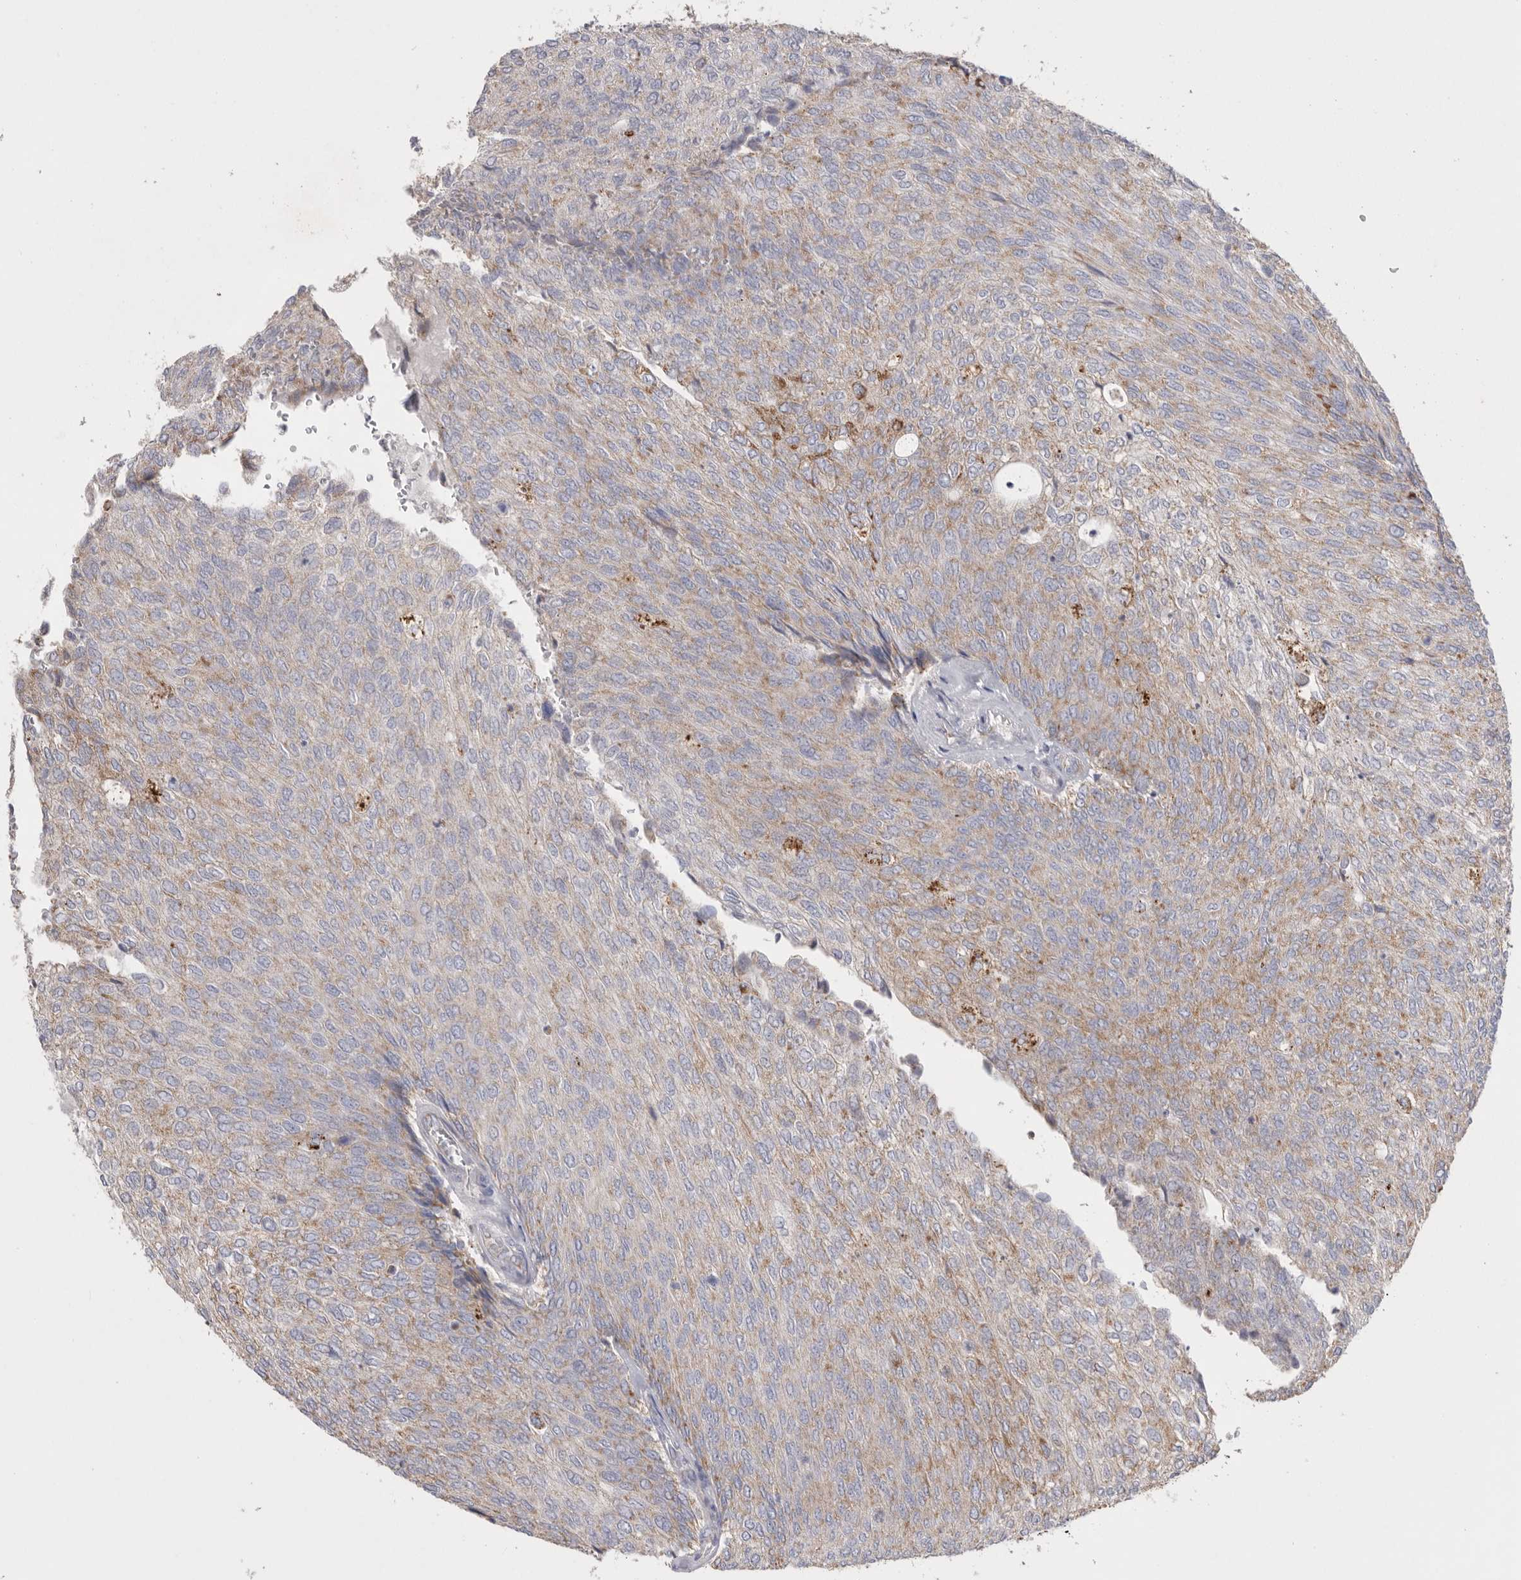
{"staining": {"intensity": "moderate", "quantity": "<25%", "location": "cytoplasmic/membranous"}, "tissue": "urothelial cancer", "cell_type": "Tumor cells", "image_type": "cancer", "snomed": [{"axis": "morphology", "description": "Urothelial carcinoma, Low grade"}, {"axis": "topography", "description": "Urinary bladder"}], "caption": "Immunohistochemistry (IHC) (DAB (3,3'-diaminobenzidine)) staining of urothelial cancer reveals moderate cytoplasmic/membranous protein positivity in about <25% of tumor cells.", "gene": "VDAC3", "patient": {"sex": "female", "age": 79}}